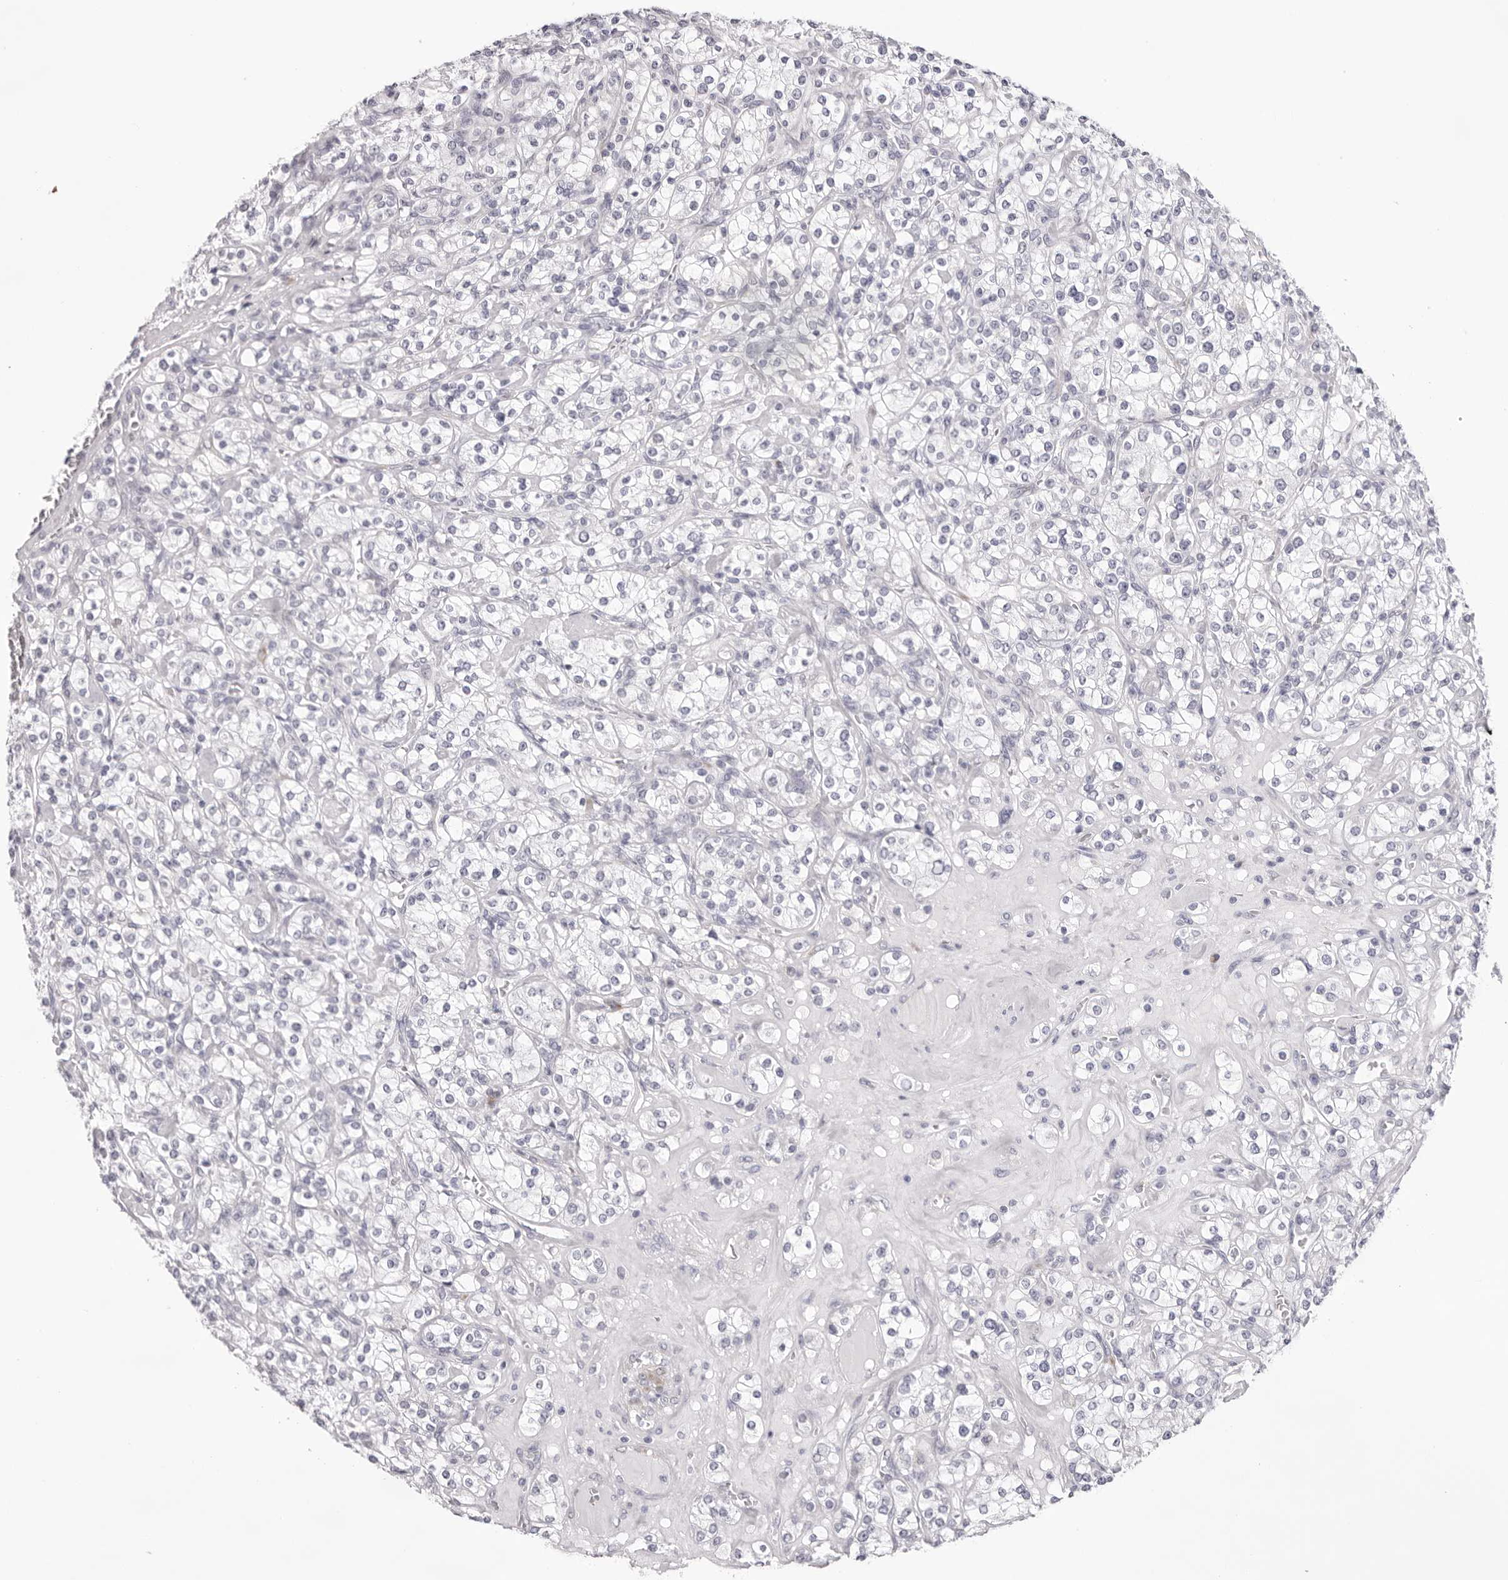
{"staining": {"intensity": "negative", "quantity": "none", "location": "none"}, "tissue": "renal cancer", "cell_type": "Tumor cells", "image_type": "cancer", "snomed": [{"axis": "morphology", "description": "Adenocarcinoma, NOS"}, {"axis": "topography", "description": "Kidney"}], "caption": "The immunohistochemistry (IHC) image has no significant expression in tumor cells of renal cancer (adenocarcinoma) tissue.", "gene": "SMIM2", "patient": {"sex": "male", "age": 77}}